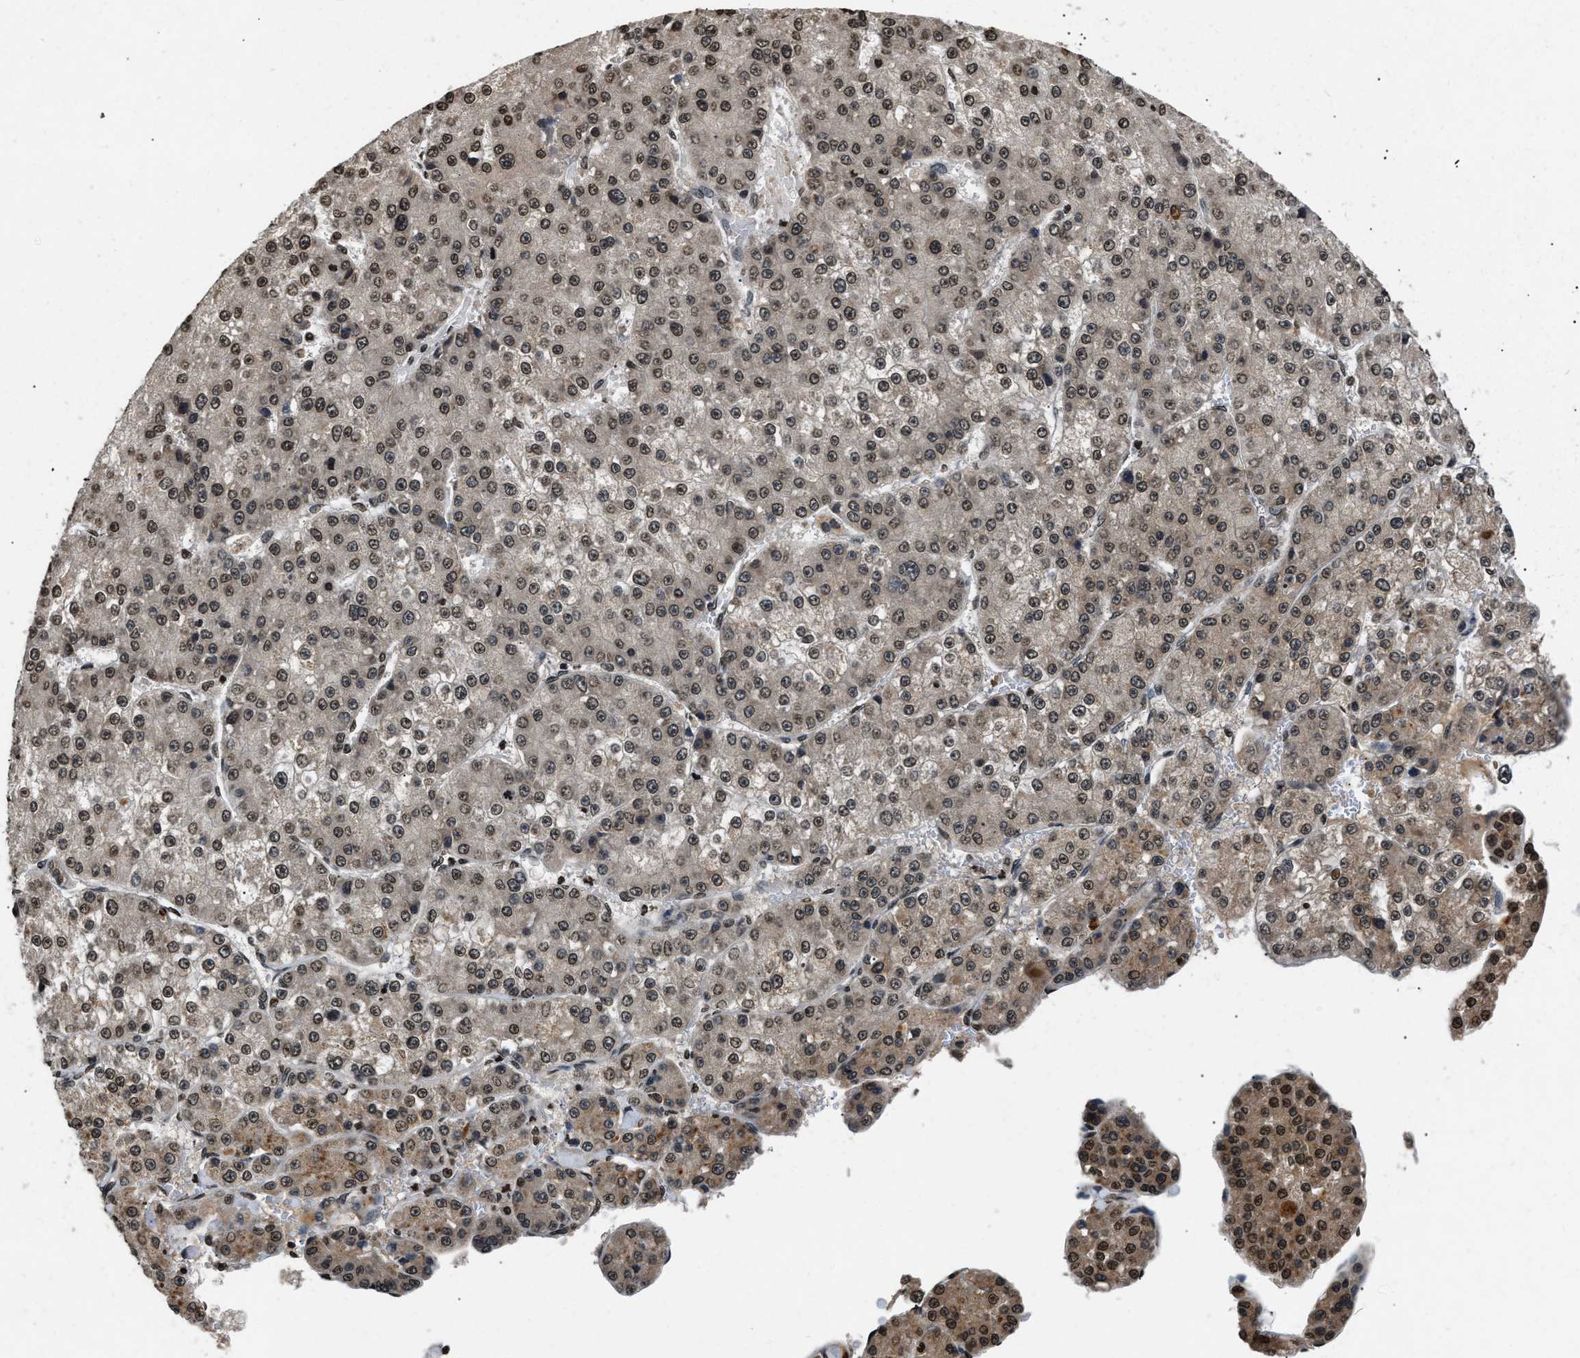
{"staining": {"intensity": "moderate", "quantity": ">75%", "location": "cytoplasmic/membranous,nuclear"}, "tissue": "liver cancer", "cell_type": "Tumor cells", "image_type": "cancer", "snomed": [{"axis": "morphology", "description": "Carcinoma, Hepatocellular, NOS"}, {"axis": "topography", "description": "Liver"}], "caption": "Liver hepatocellular carcinoma stained for a protein exhibits moderate cytoplasmic/membranous and nuclear positivity in tumor cells. The protein of interest is stained brown, and the nuclei are stained in blue (DAB (3,3'-diaminobenzidine) IHC with brightfield microscopy, high magnification).", "gene": "DNASE1L3", "patient": {"sex": "female", "age": 73}}